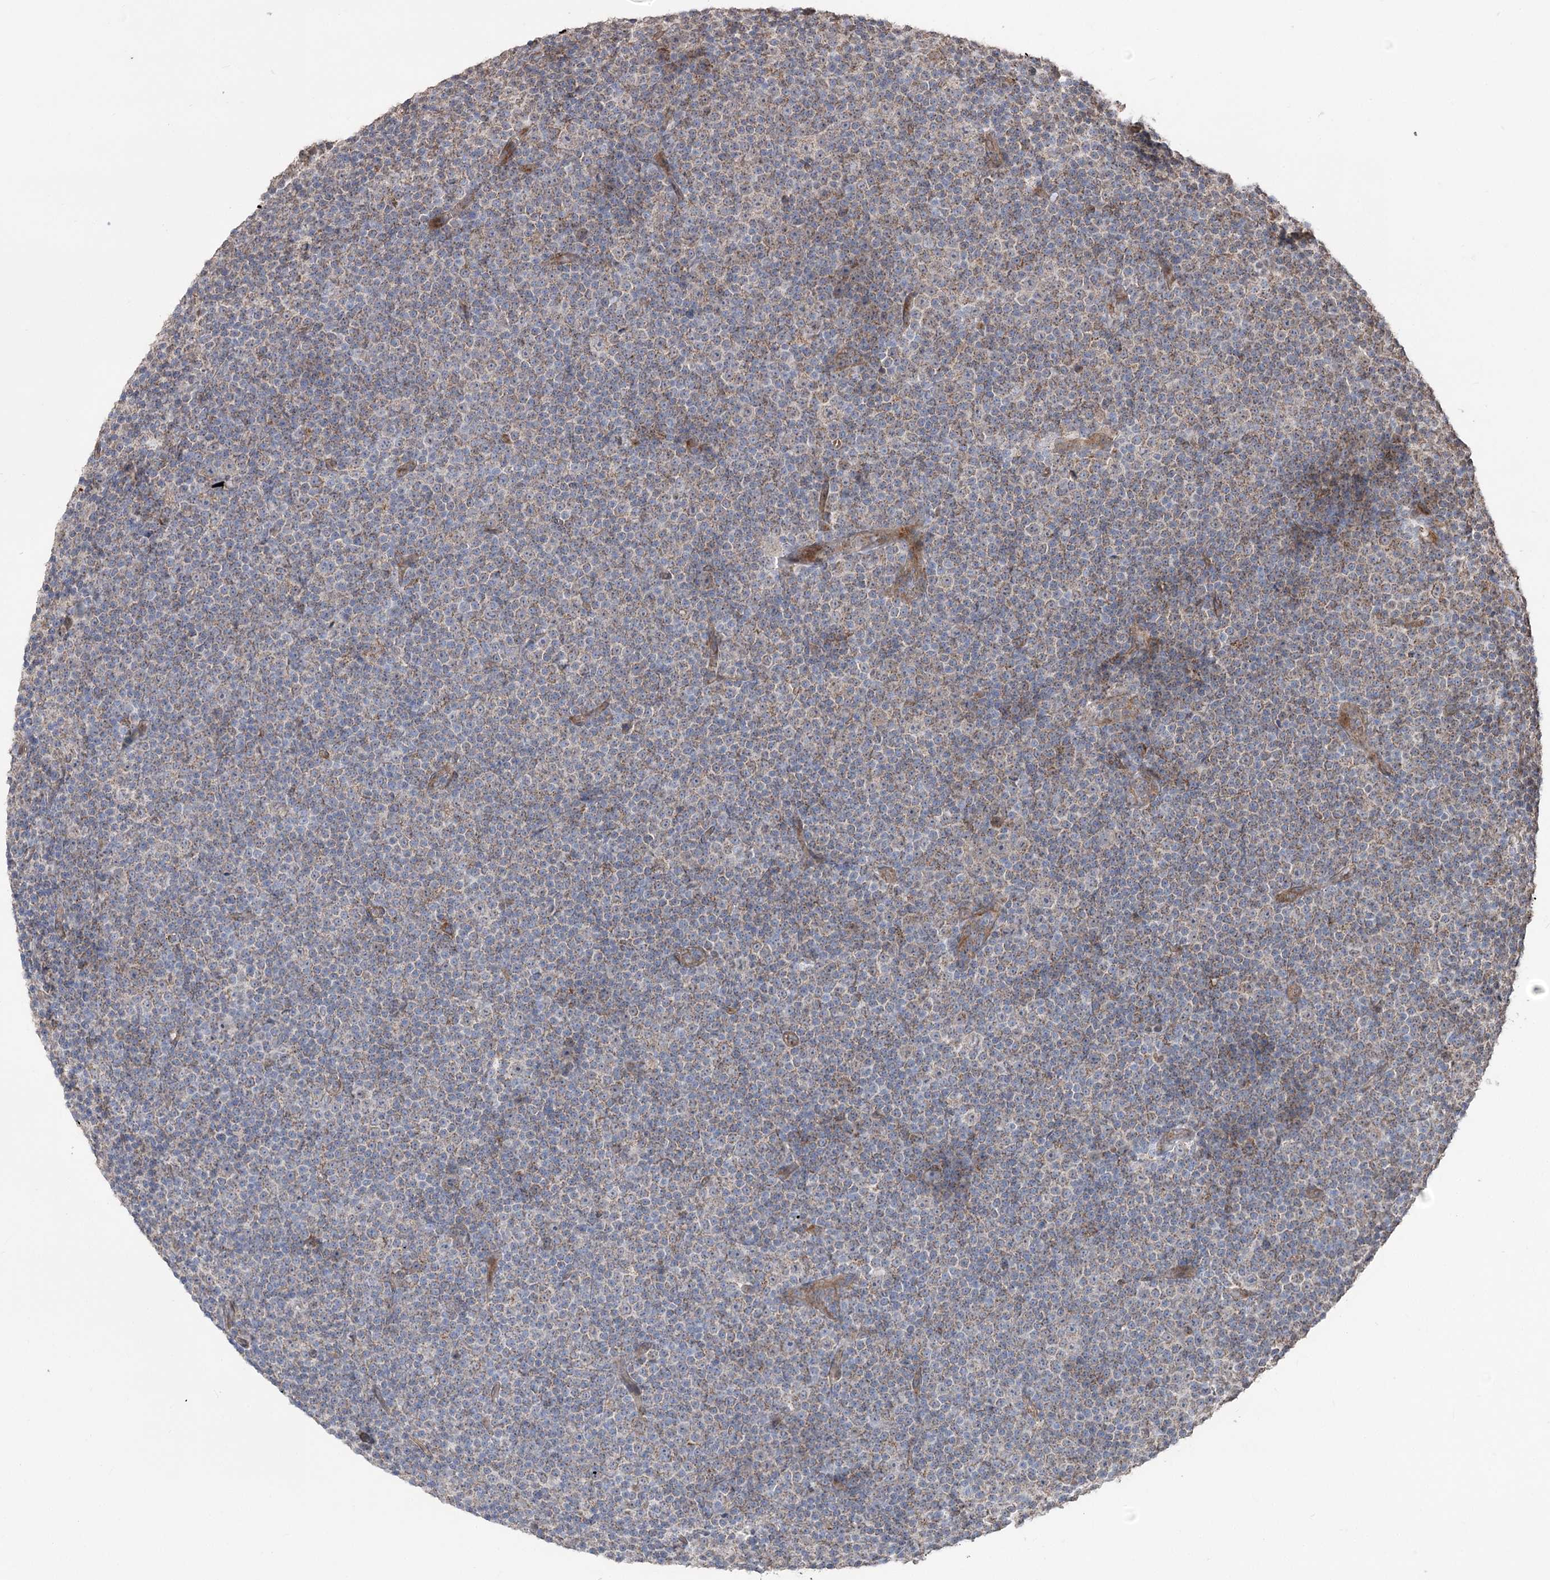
{"staining": {"intensity": "weak", "quantity": ">75%", "location": "cytoplasmic/membranous"}, "tissue": "lymphoma", "cell_type": "Tumor cells", "image_type": "cancer", "snomed": [{"axis": "morphology", "description": "Malignant lymphoma, non-Hodgkin's type, Low grade"}, {"axis": "topography", "description": "Lymph node"}], "caption": "Protein analysis of low-grade malignant lymphoma, non-Hodgkin's type tissue exhibits weak cytoplasmic/membranous expression in about >75% of tumor cells.", "gene": "ZSCAN23", "patient": {"sex": "female", "age": 67}}